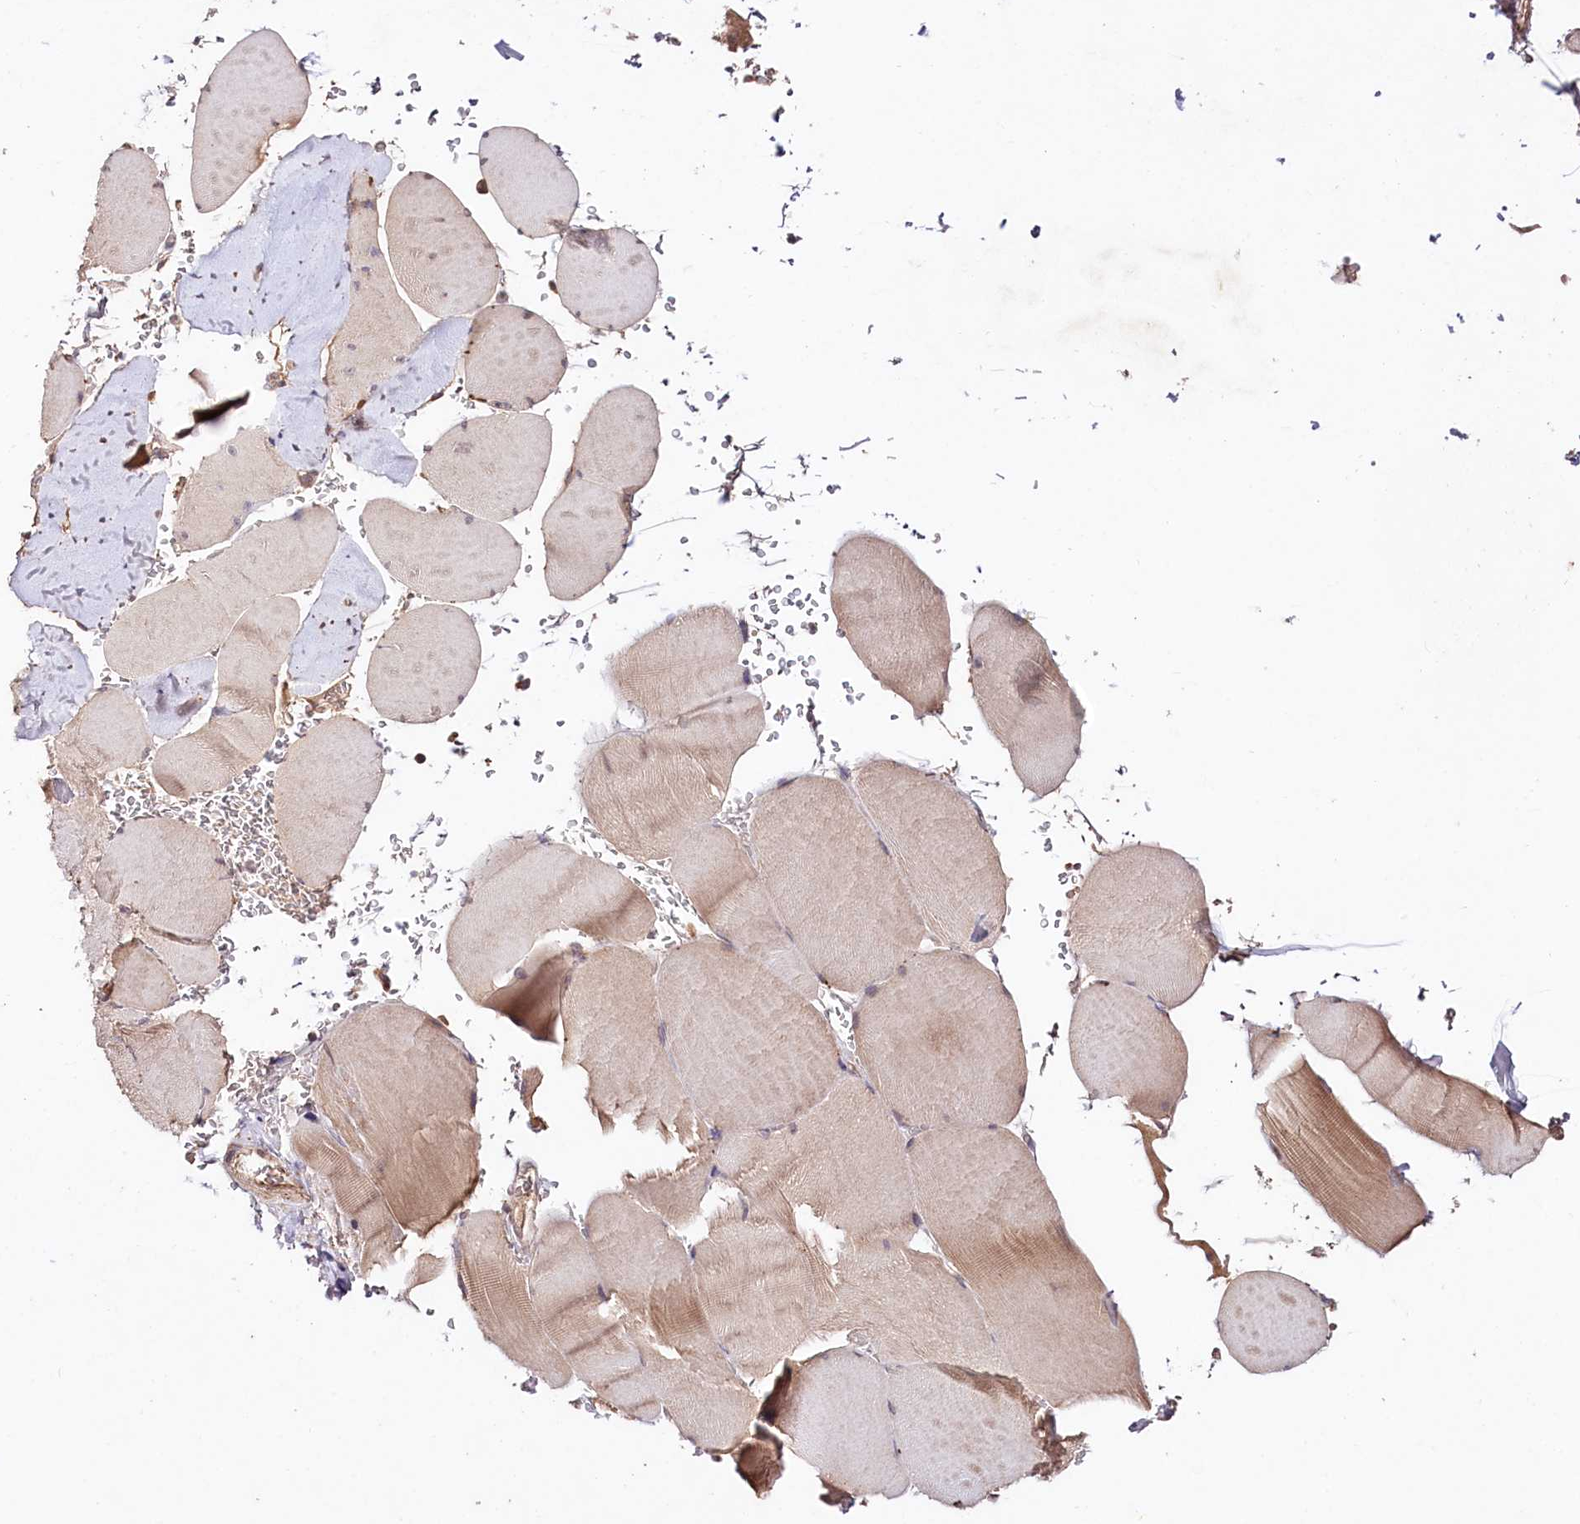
{"staining": {"intensity": "moderate", "quantity": "25%-75%", "location": "cytoplasmic/membranous"}, "tissue": "skeletal muscle", "cell_type": "Myocytes", "image_type": "normal", "snomed": [{"axis": "morphology", "description": "Normal tissue, NOS"}, {"axis": "topography", "description": "Skeletal muscle"}, {"axis": "topography", "description": "Head-Neck"}], "caption": "Immunohistochemistry (IHC) histopathology image of unremarkable skeletal muscle: human skeletal muscle stained using immunohistochemistry (IHC) displays medium levels of moderate protein expression localized specifically in the cytoplasmic/membranous of myocytes, appearing as a cytoplasmic/membranous brown color.", "gene": "TNPO3", "patient": {"sex": "male", "age": 66}}